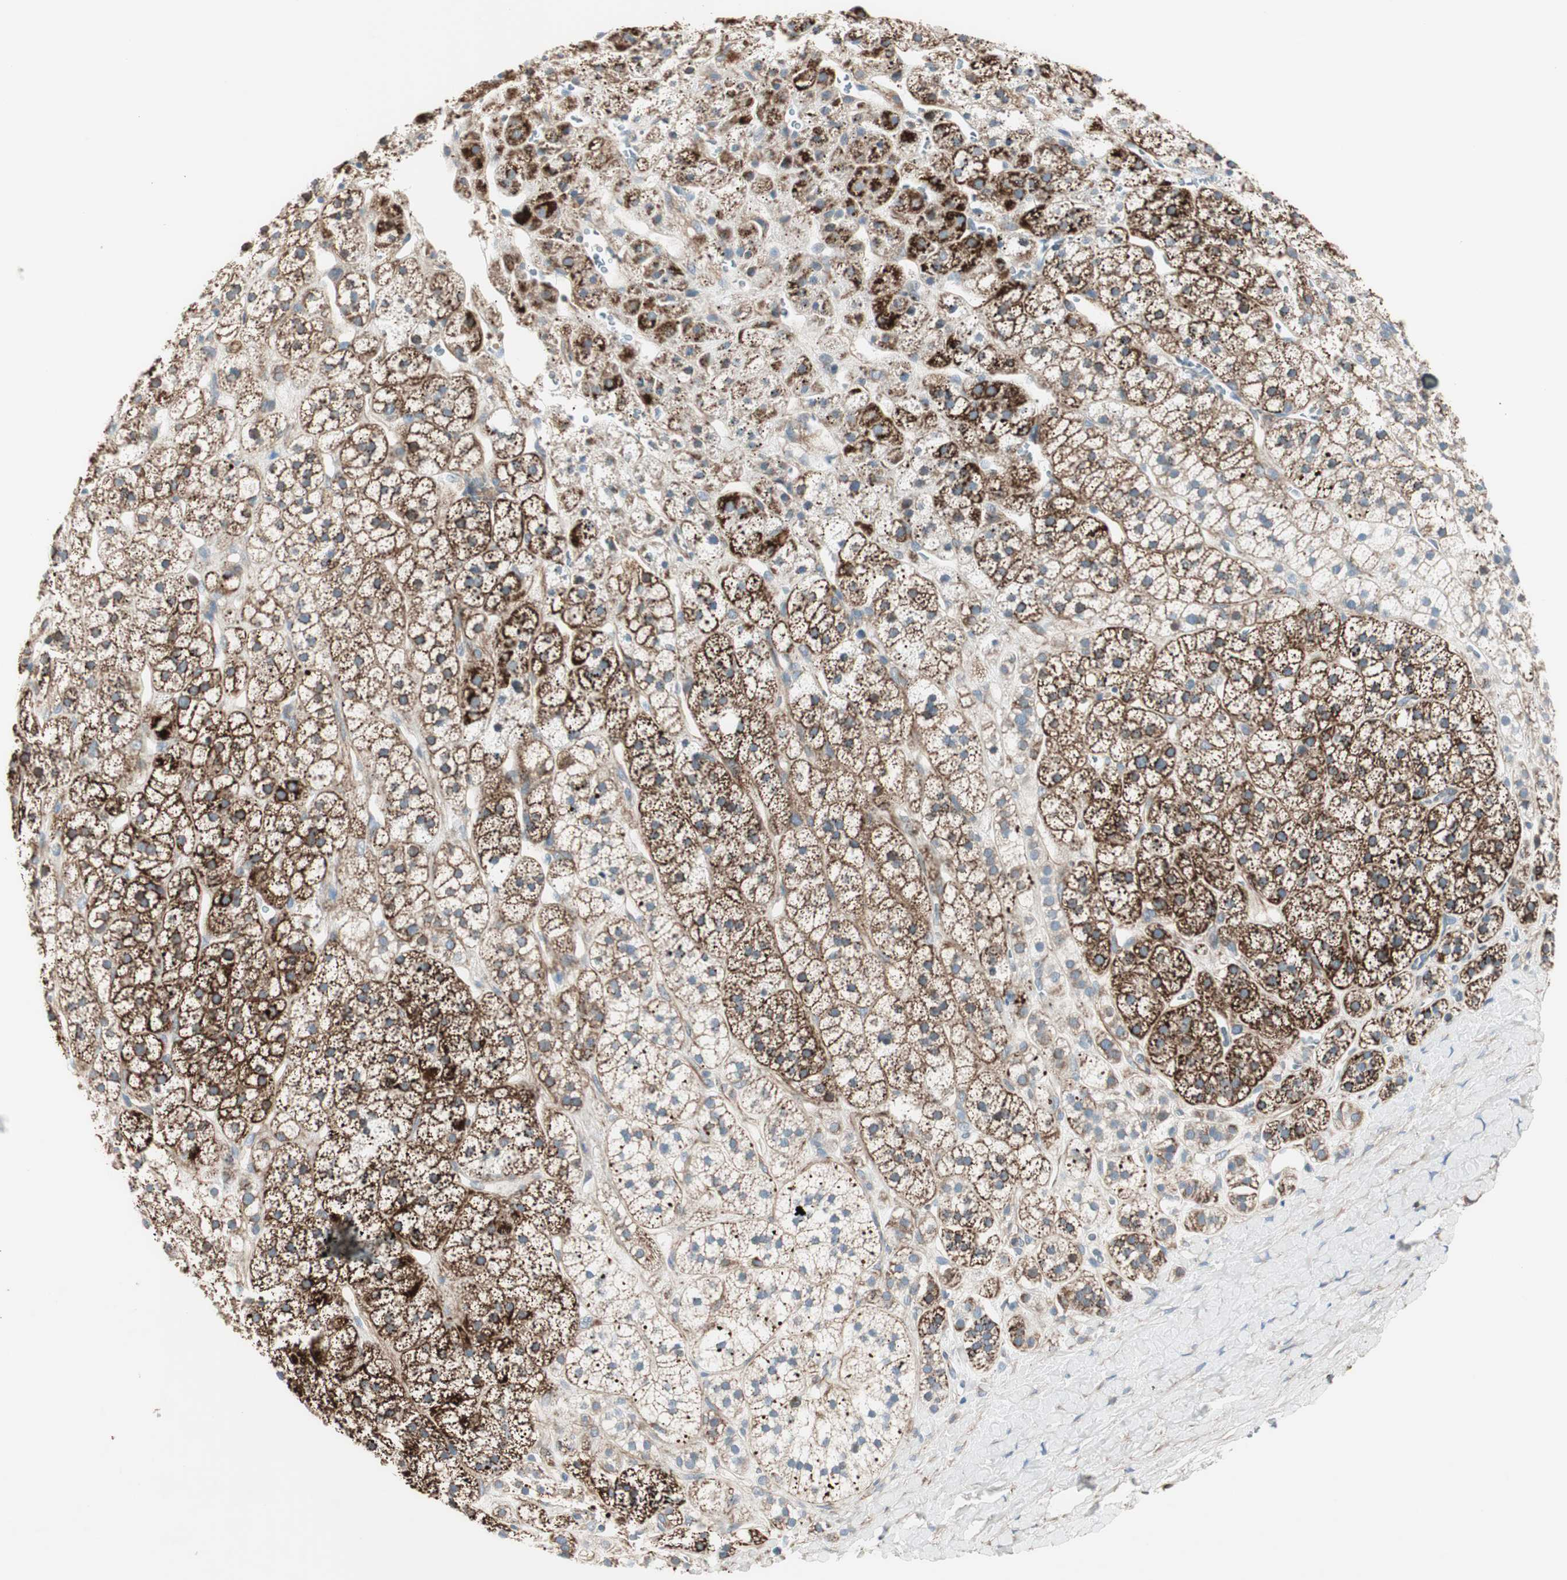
{"staining": {"intensity": "strong", "quantity": ">75%", "location": "cytoplasmic/membranous"}, "tissue": "adrenal gland", "cell_type": "Glandular cells", "image_type": "normal", "snomed": [{"axis": "morphology", "description": "Normal tissue, NOS"}, {"axis": "topography", "description": "Adrenal gland"}], "caption": "Adrenal gland stained for a protein shows strong cytoplasmic/membranous positivity in glandular cells. (IHC, brightfield microscopy, high magnification).", "gene": "SRCIN1", "patient": {"sex": "male", "age": 56}}